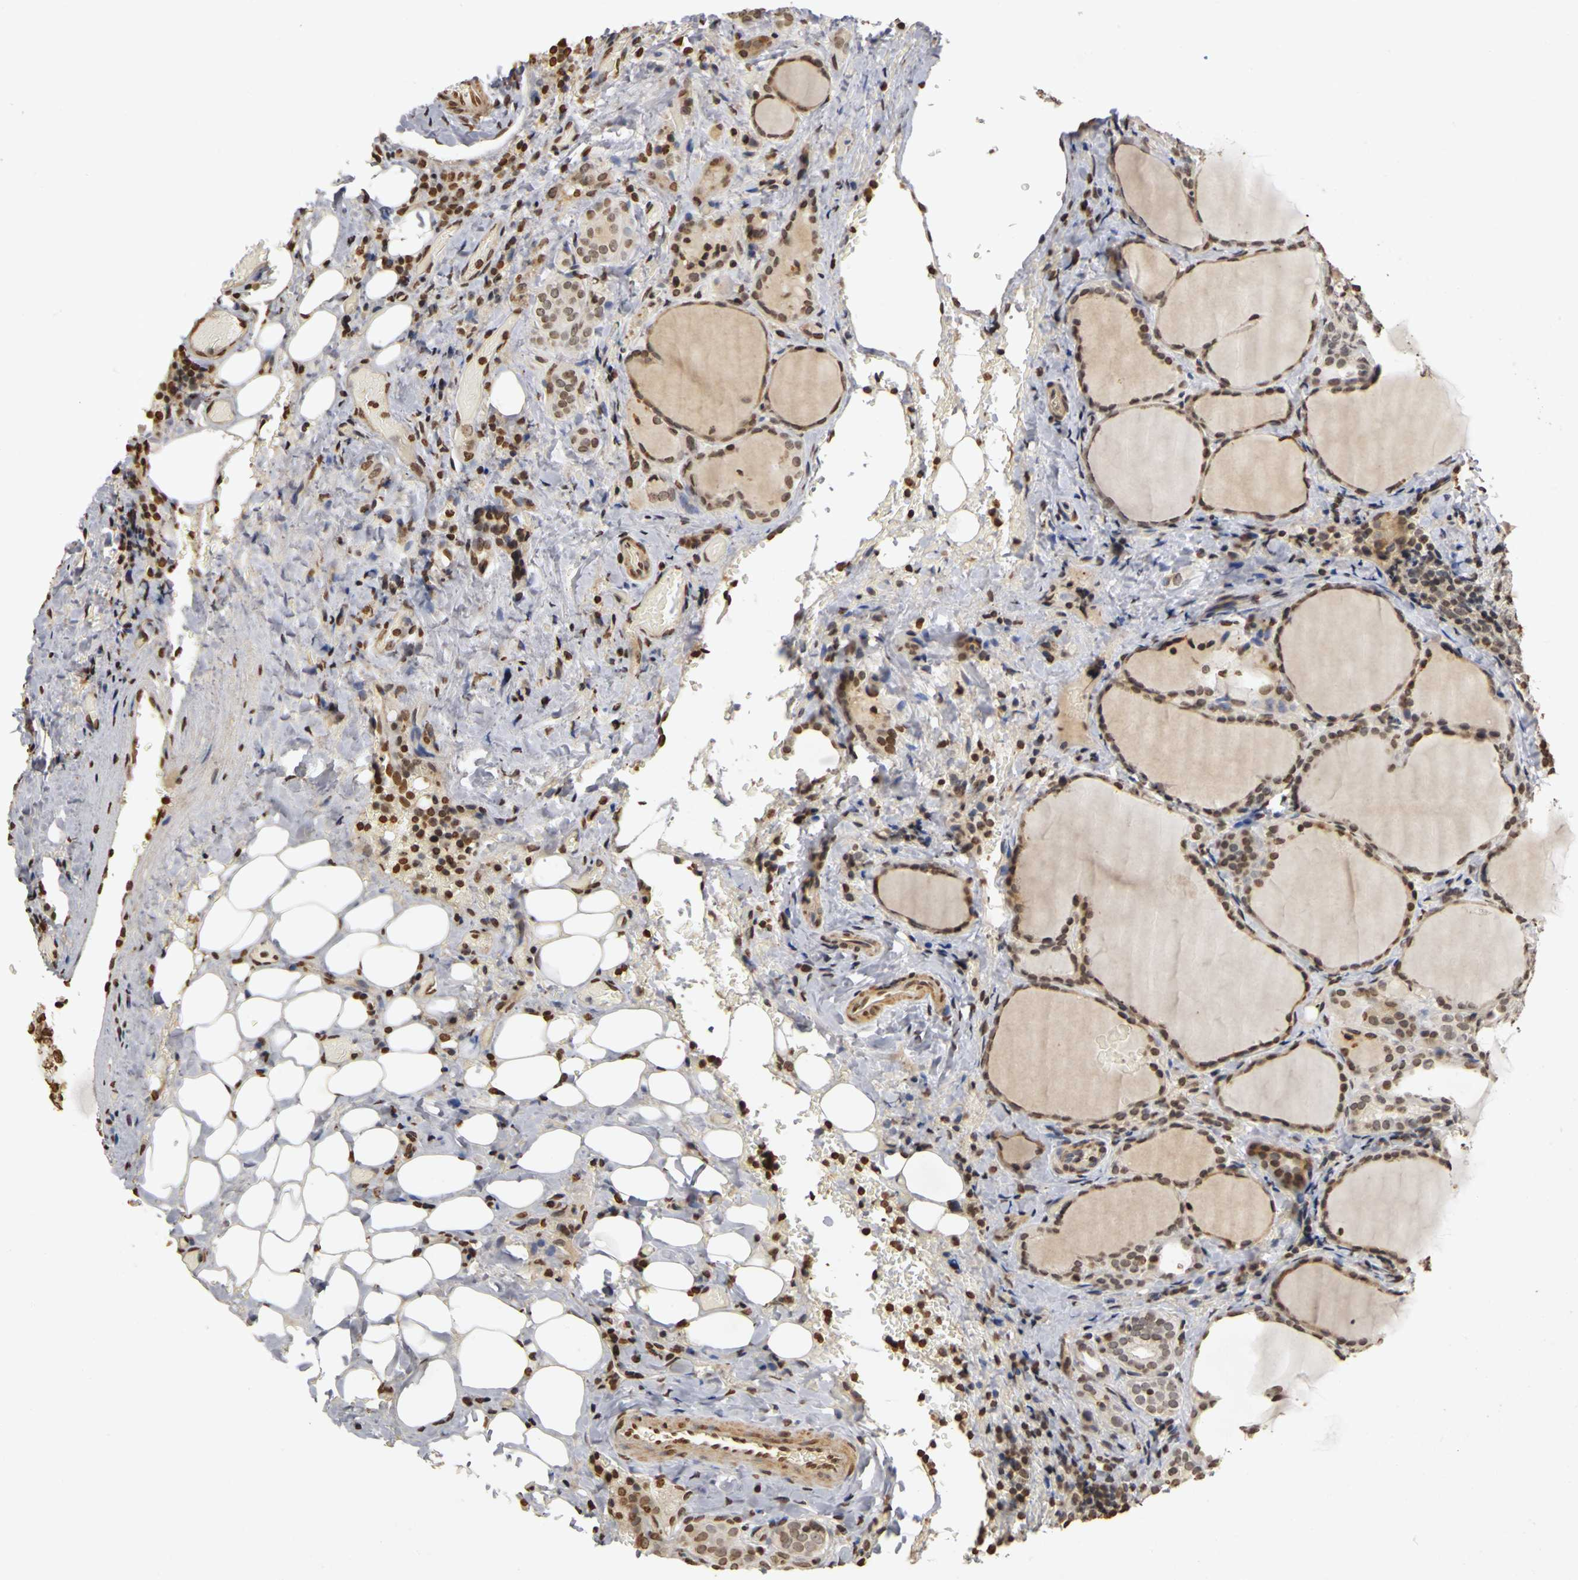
{"staining": {"intensity": "weak", "quantity": "<25%", "location": "nuclear"}, "tissue": "thyroid cancer", "cell_type": "Tumor cells", "image_type": "cancer", "snomed": [{"axis": "morphology", "description": "Papillary adenocarcinoma, NOS"}, {"axis": "topography", "description": "Thyroid gland"}], "caption": "Immunohistochemistry (IHC) micrograph of thyroid cancer stained for a protein (brown), which exhibits no positivity in tumor cells.", "gene": "ERCC2", "patient": {"sex": "female", "age": 30}}